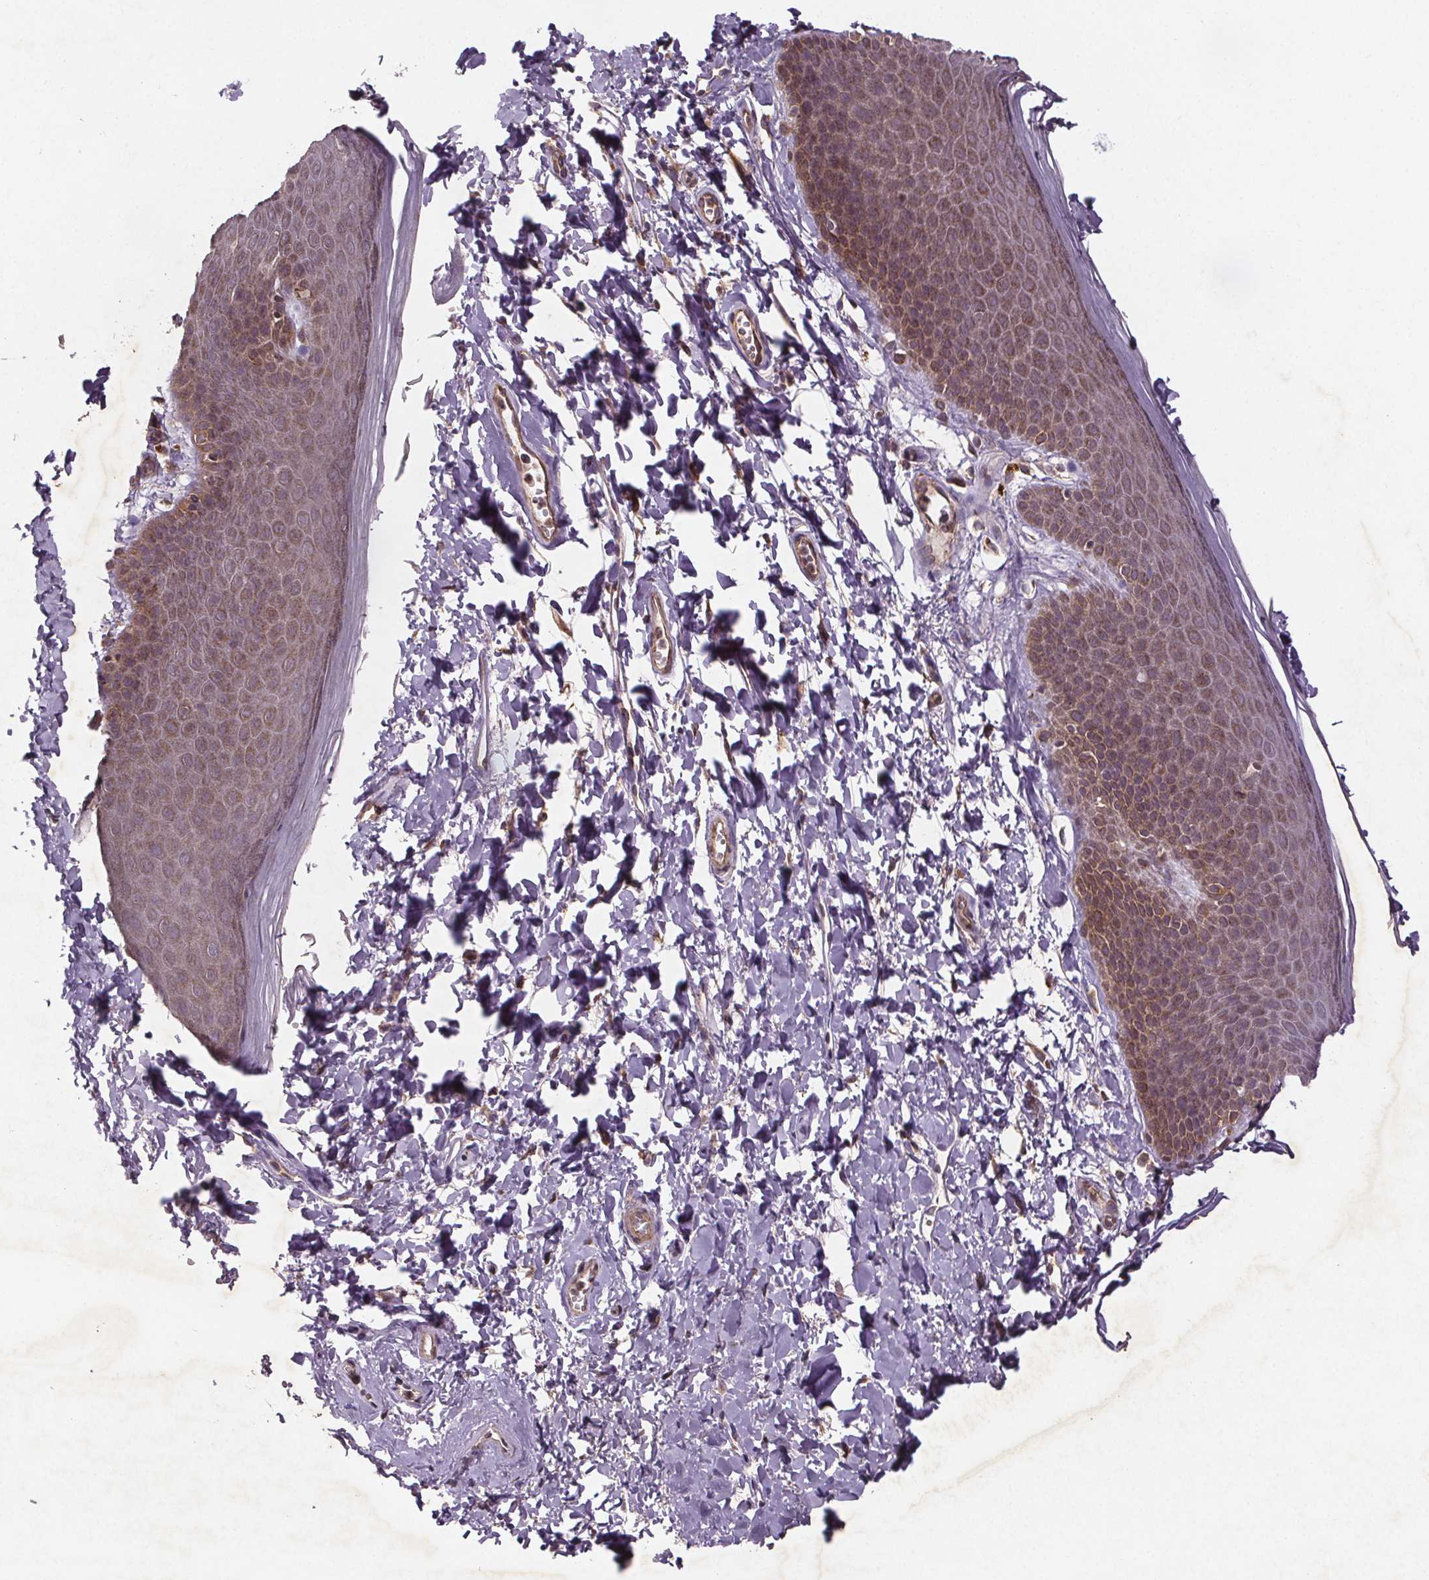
{"staining": {"intensity": "weak", "quantity": "25%-75%", "location": "cytoplasmic/membranous"}, "tissue": "skin", "cell_type": "Epidermal cells", "image_type": "normal", "snomed": [{"axis": "morphology", "description": "Normal tissue, NOS"}, {"axis": "topography", "description": "Anal"}], "caption": "Immunohistochemistry (IHC) of benign skin demonstrates low levels of weak cytoplasmic/membranous positivity in about 25%-75% of epidermal cells.", "gene": "STRN3", "patient": {"sex": "male", "age": 53}}